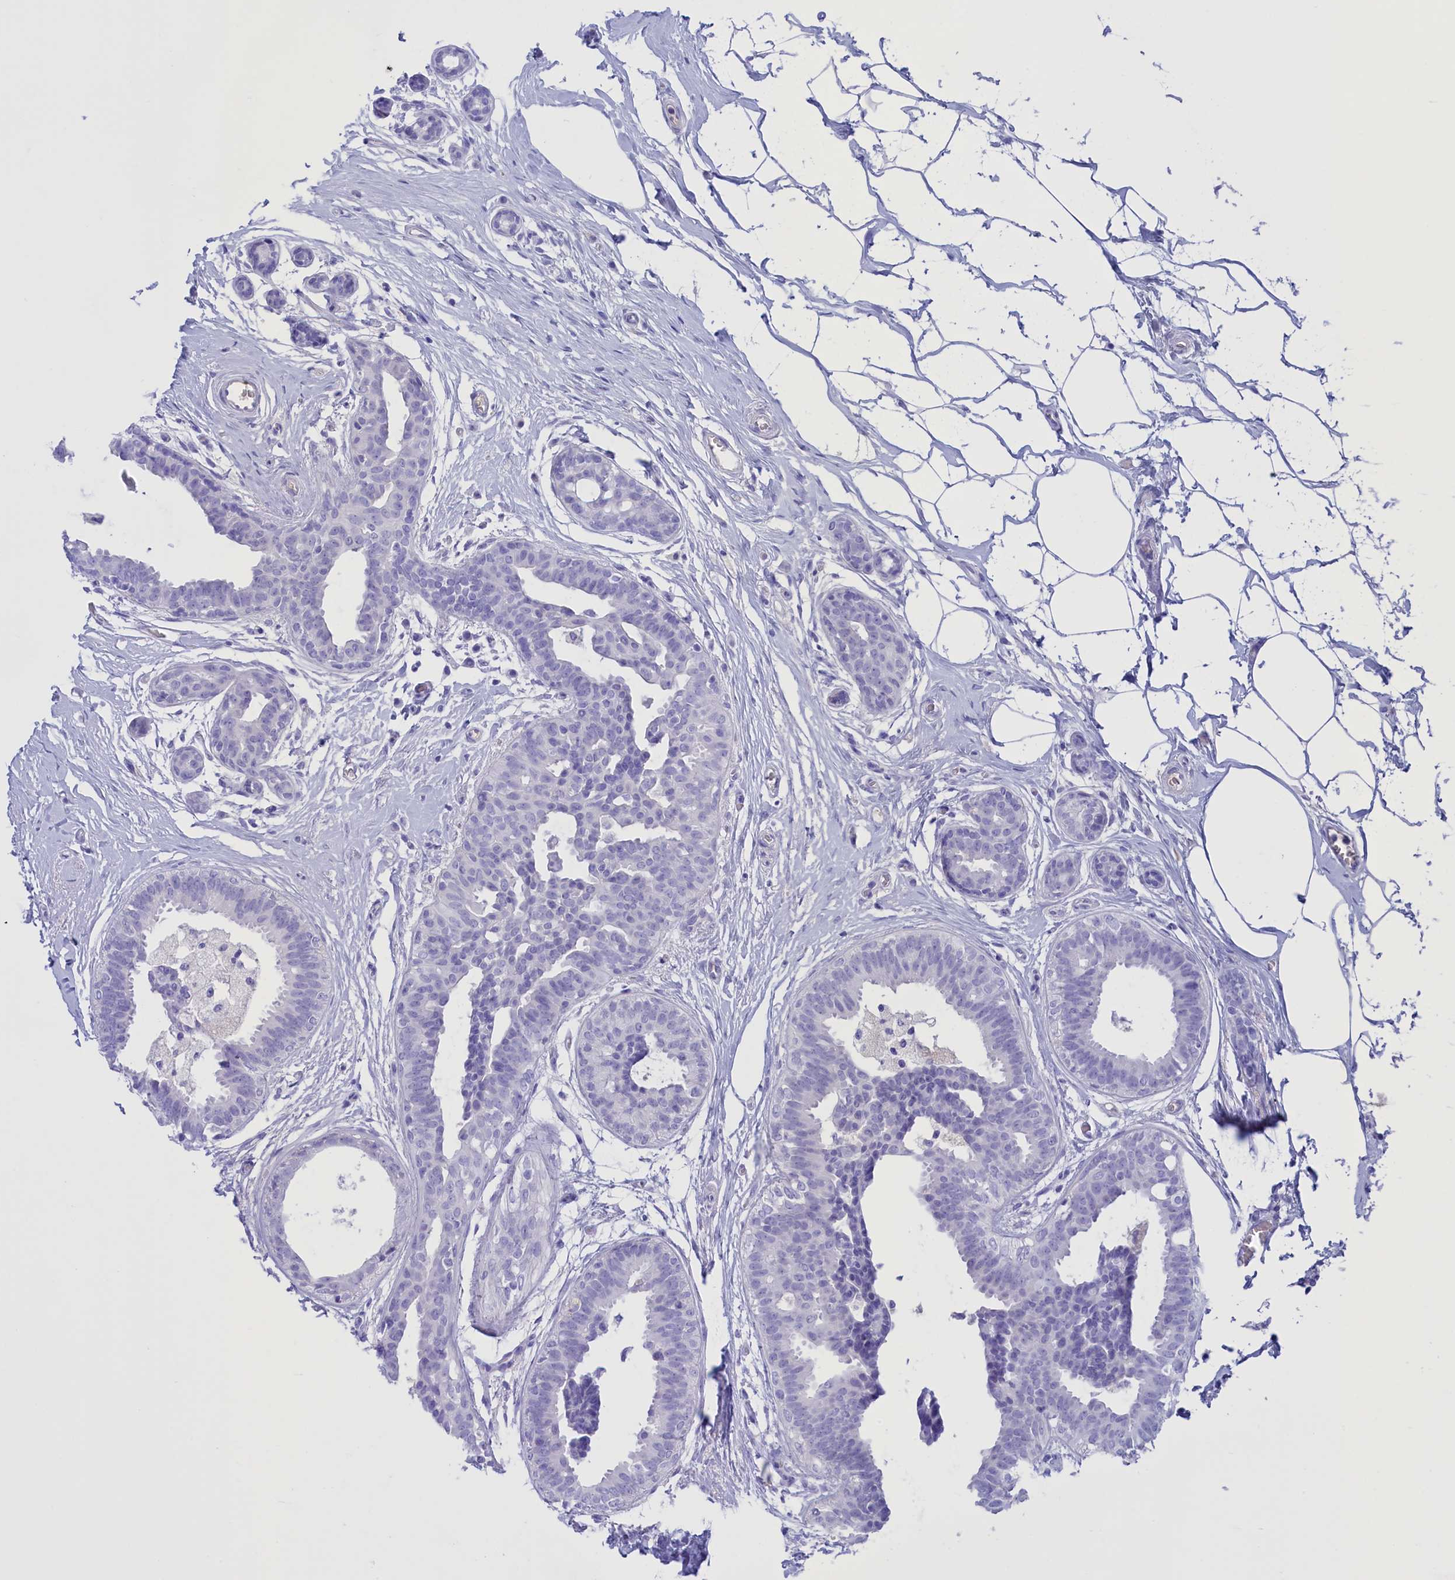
{"staining": {"intensity": "negative", "quantity": "none", "location": "none"}, "tissue": "breast cancer", "cell_type": "Tumor cells", "image_type": "cancer", "snomed": [{"axis": "morphology", "description": "Lobular carcinoma"}, {"axis": "topography", "description": "Breast"}], "caption": "This is an immunohistochemistry photomicrograph of human breast lobular carcinoma. There is no positivity in tumor cells.", "gene": "PROK2", "patient": {"sex": "female", "age": 58}}